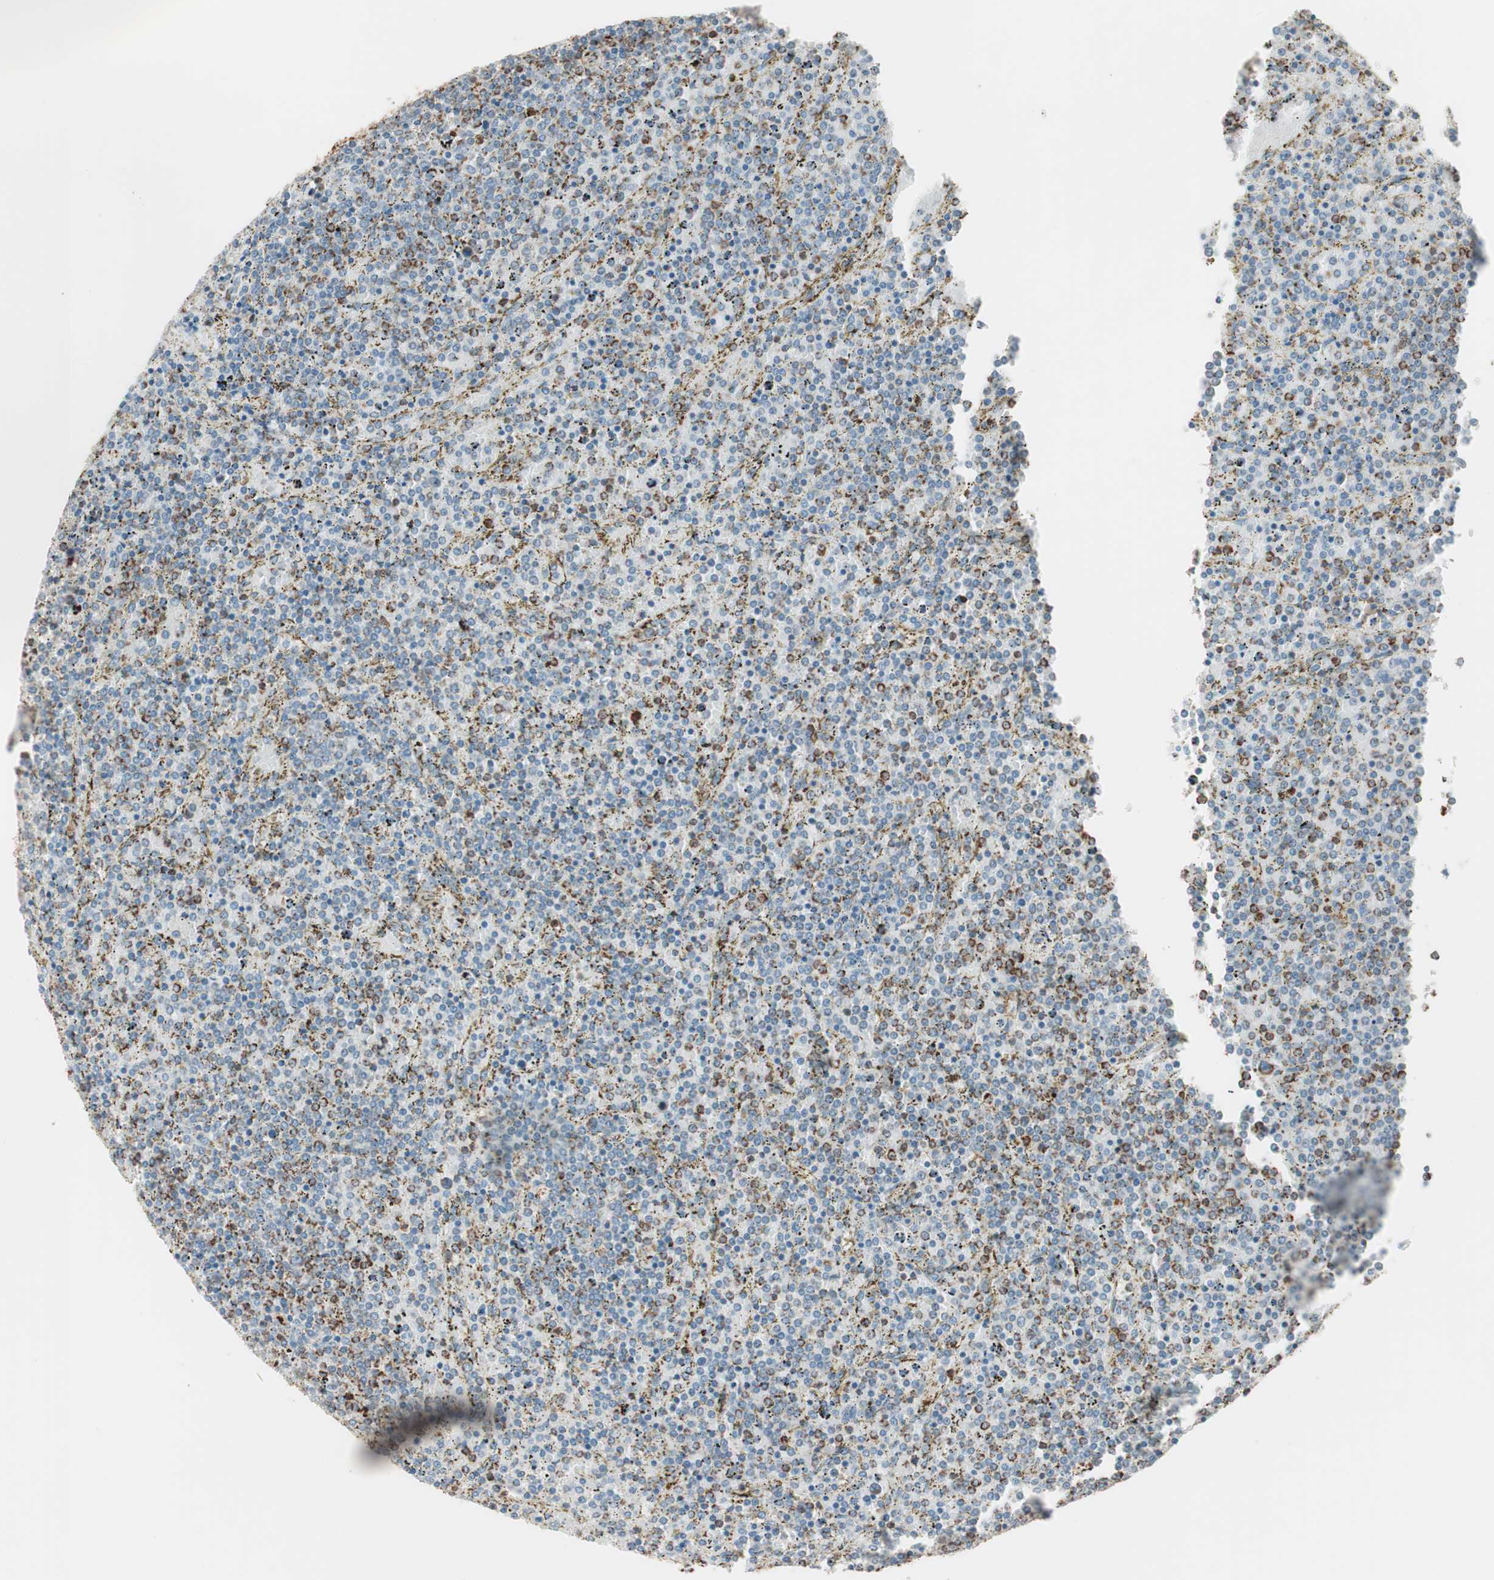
{"staining": {"intensity": "strong", "quantity": "<25%", "location": "cytoplasmic/membranous"}, "tissue": "lymphoma", "cell_type": "Tumor cells", "image_type": "cancer", "snomed": [{"axis": "morphology", "description": "Malignant lymphoma, non-Hodgkin's type, Low grade"}, {"axis": "topography", "description": "Spleen"}], "caption": "Lymphoma stained for a protein (brown) shows strong cytoplasmic/membranous positive positivity in approximately <25% of tumor cells.", "gene": "TOMM20", "patient": {"sex": "female", "age": 77}}